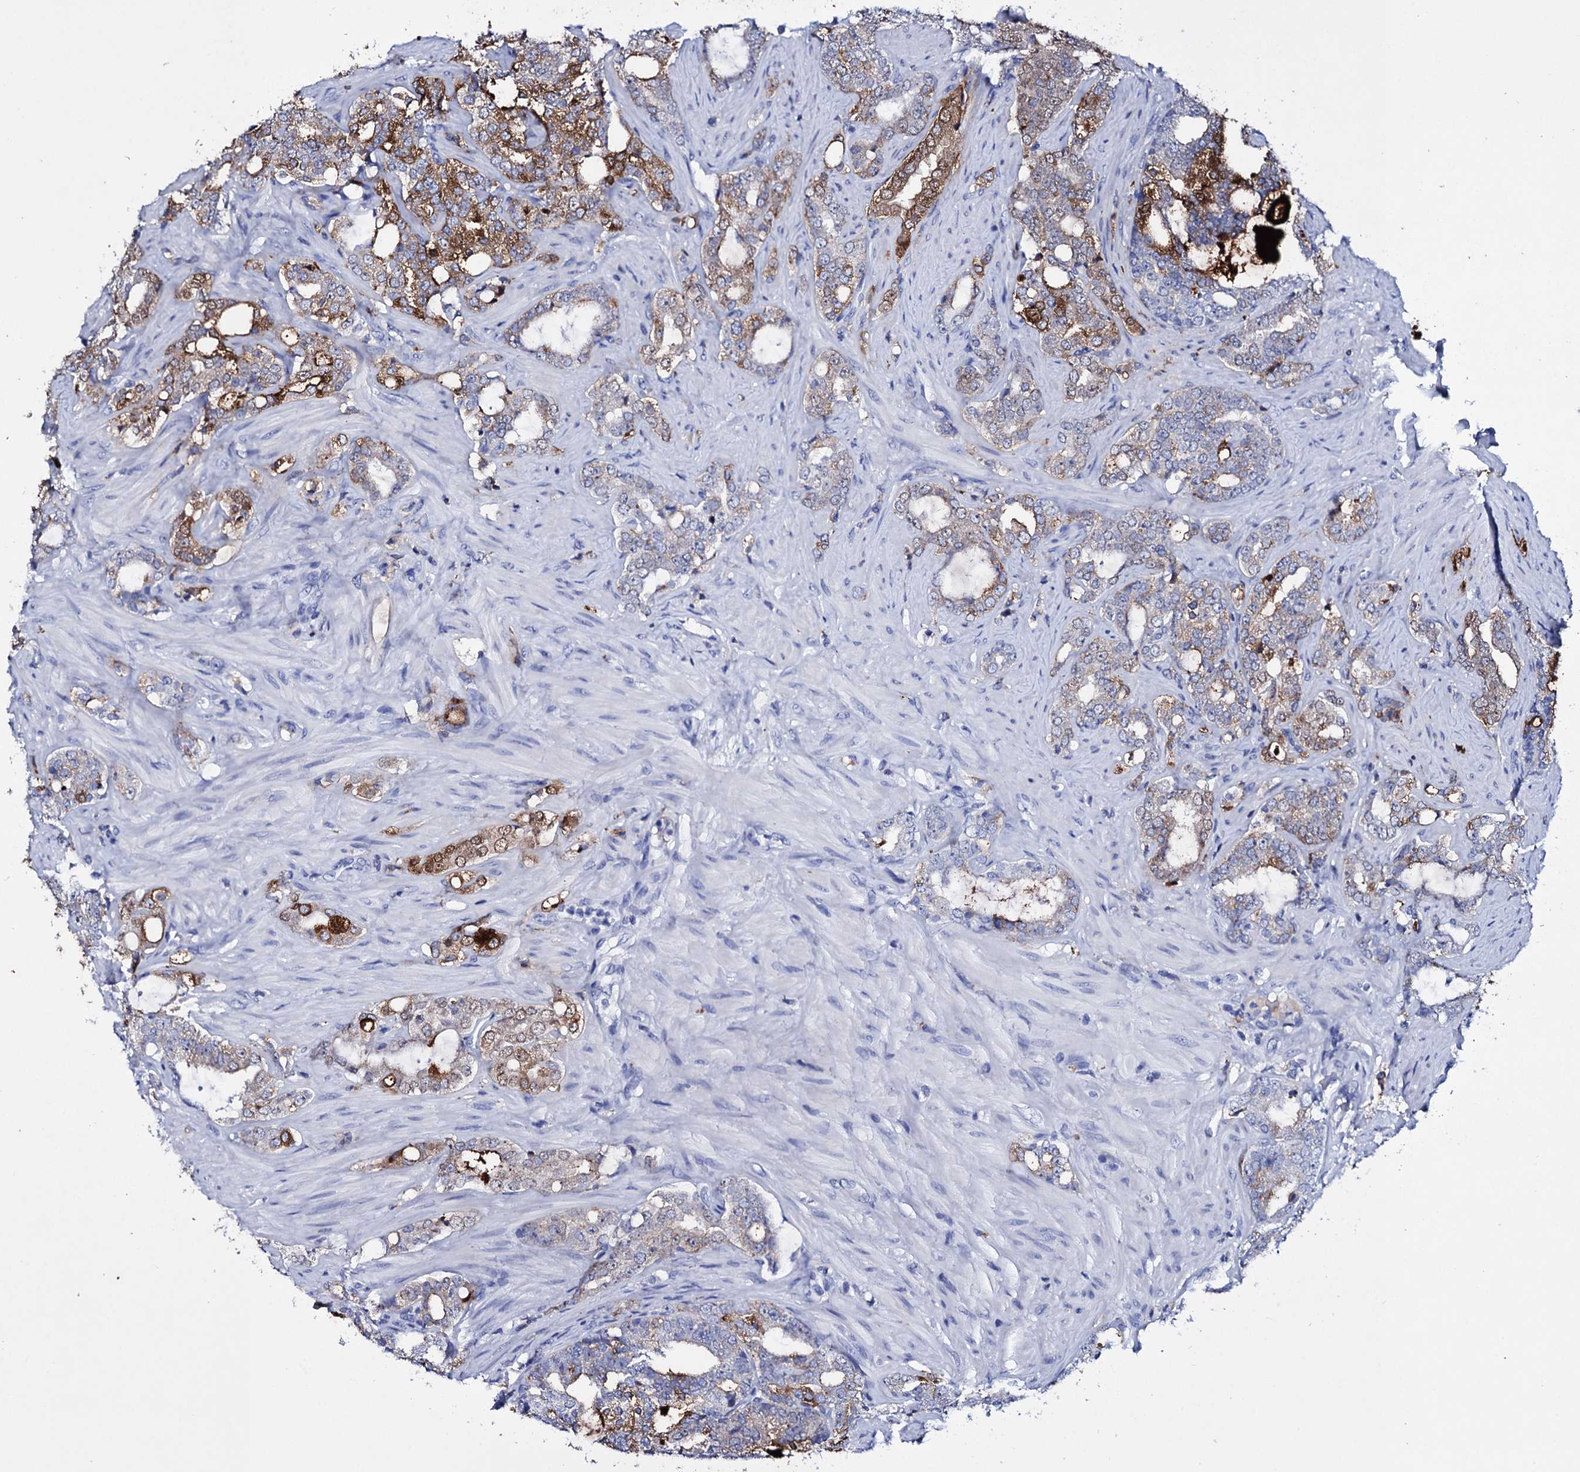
{"staining": {"intensity": "strong", "quantity": "25%-75%", "location": "cytoplasmic/membranous"}, "tissue": "prostate cancer", "cell_type": "Tumor cells", "image_type": "cancer", "snomed": [{"axis": "morphology", "description": "Adenocarcinoma, High grade"}, {"axis": "topography", "description": "Prostate"}], "caption": "Immunohistochemistry (DAB) staining of prostate high-grade adenocarcinoma shows strong cytoplasmic/membranous protein expression in approximately 25%-75% of tumor cells.", "gene": "ITPRID2", "patient": {"sex": "male", "age": 64}}